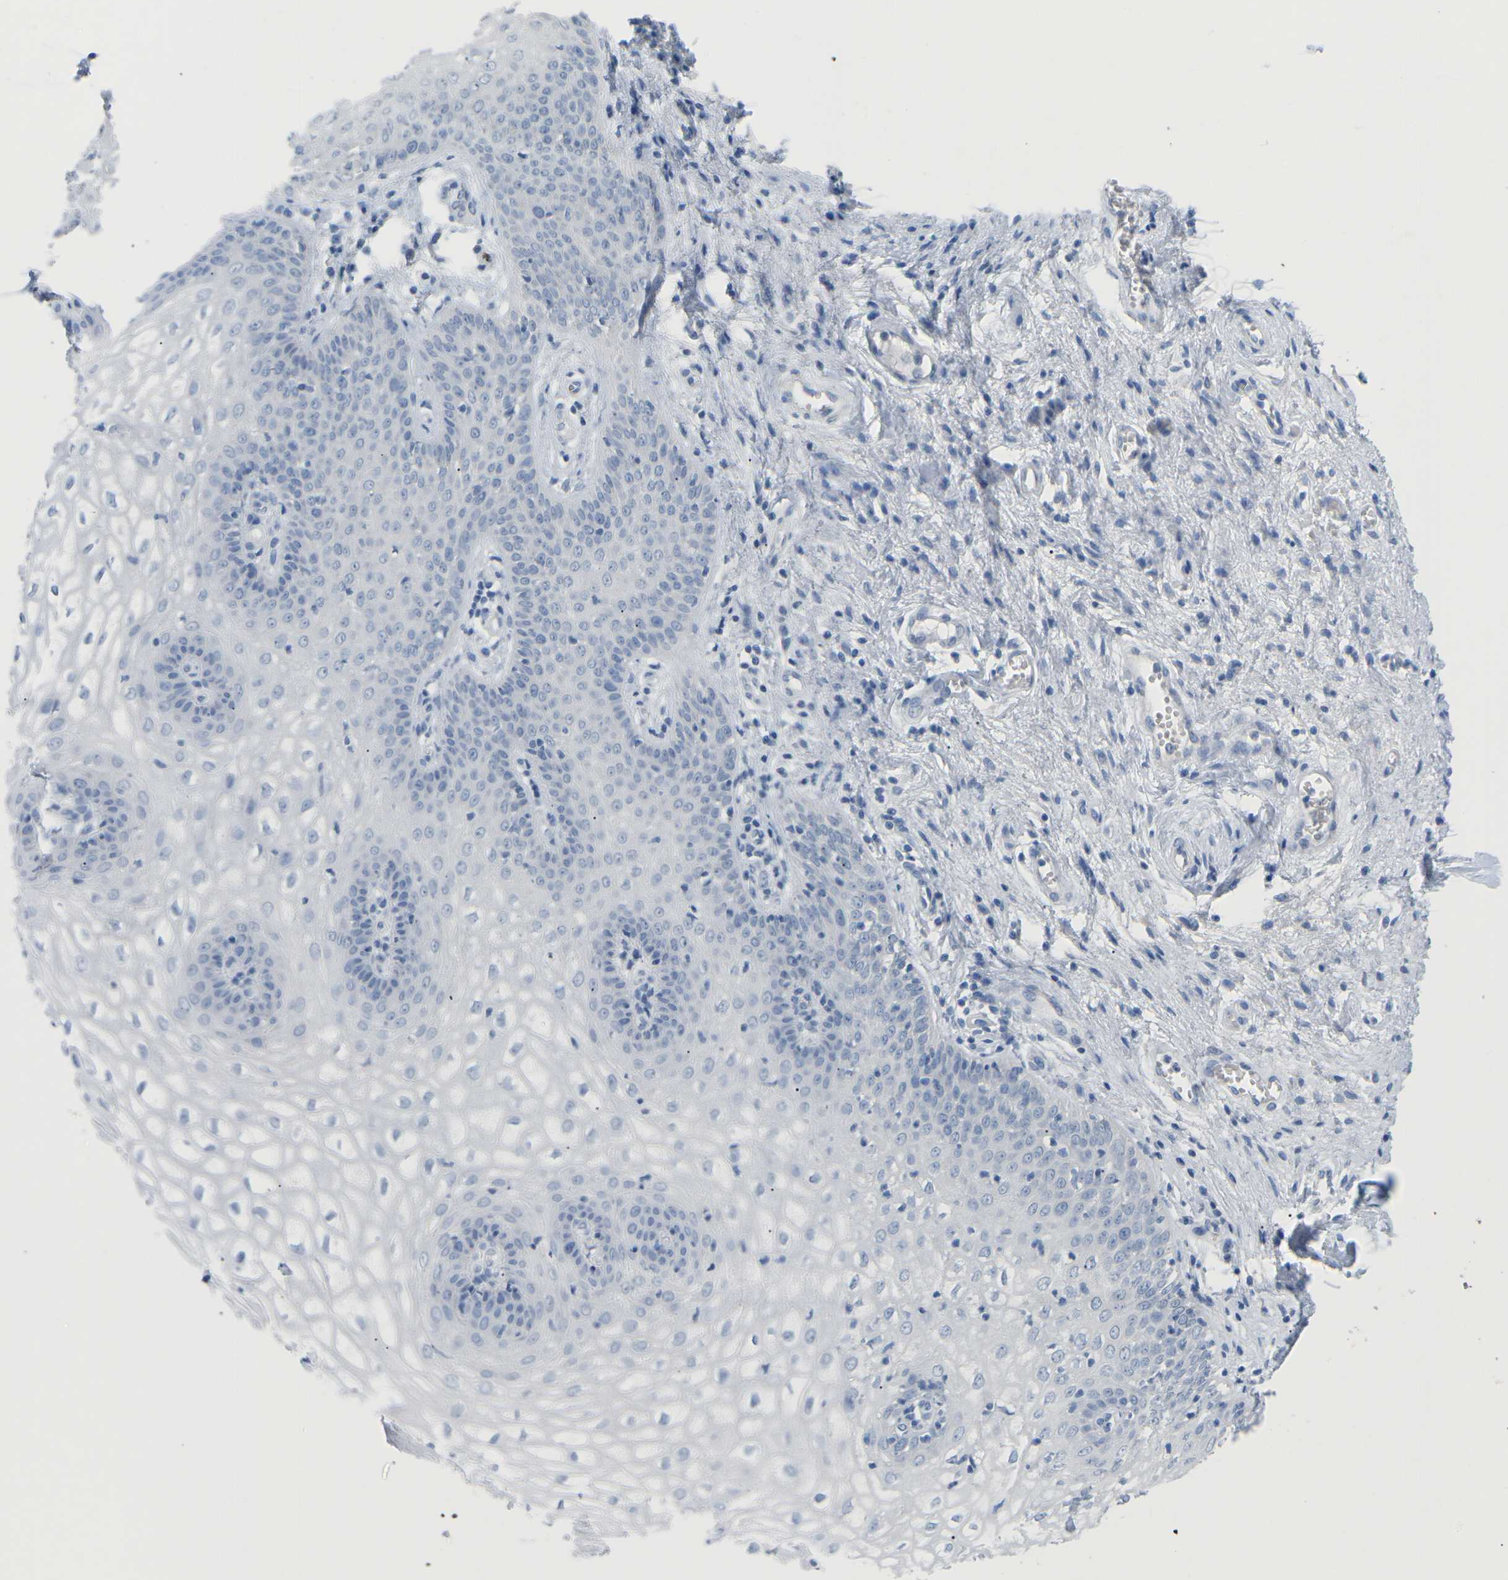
{"staining": {"intensity": "negative", "quantity": "none", "location": "none"}, "tissue": "vagina", "cell_type": "Squamous epithelial cells", "image_type": "normal", "snomed": [{"axis": "morphology", "description": "Normal tissue, NOS"}, {"axis": "topography", "description": "Vagina"}], "caption": "Histopathology image shows no significant protein expression in squamous epithelial cells of normal vagina. Brightfield microscopy of immunohistochemistry stained with DAB (3,3'-diaminobenzidine) (brown) and hematoxylin (blue), captured at high magnification.", "gene": "HBG2", "patient": {"sex": "female", "age": 34}}